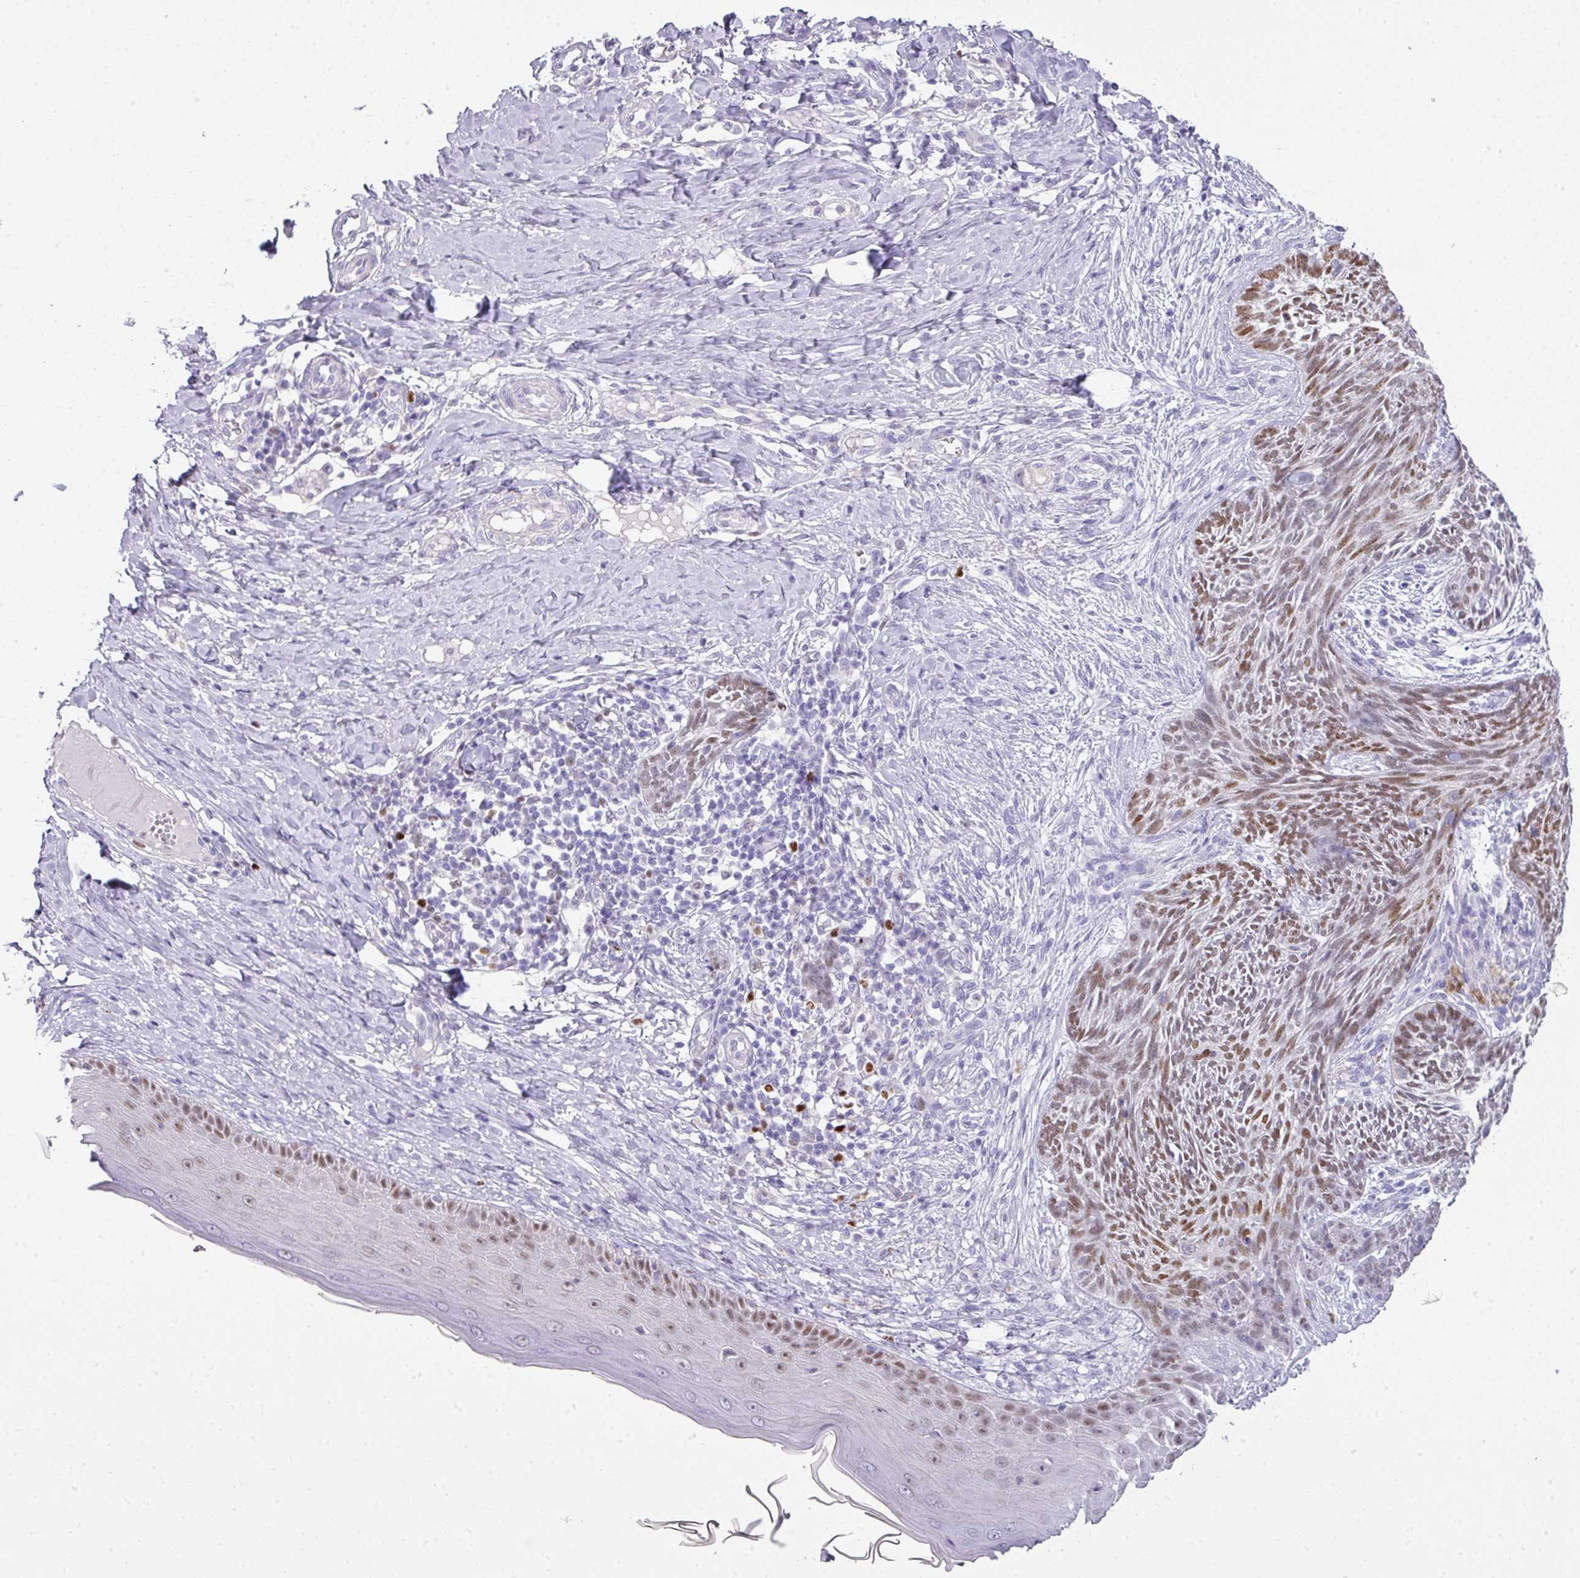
{"staining": {"intensity": "moderate", "quantity": ">75%", "location": "nuclear"}, "tissue": "skin cancer", "cell_type": "Tumor cells", "image_type": "cancer", "snomed": [{"axis": "morphology", "description": "Basal cell carcinoma"}, {"axis": "topography", "description": "Skin"}], "caption": "Skin cancer stained for a protein (brown) demonstrates moderate nuclear positive staining in approximately >75% of tumor cells.", "gene": "BCL11A", "patient": {"sex": "male", "age": 73}}